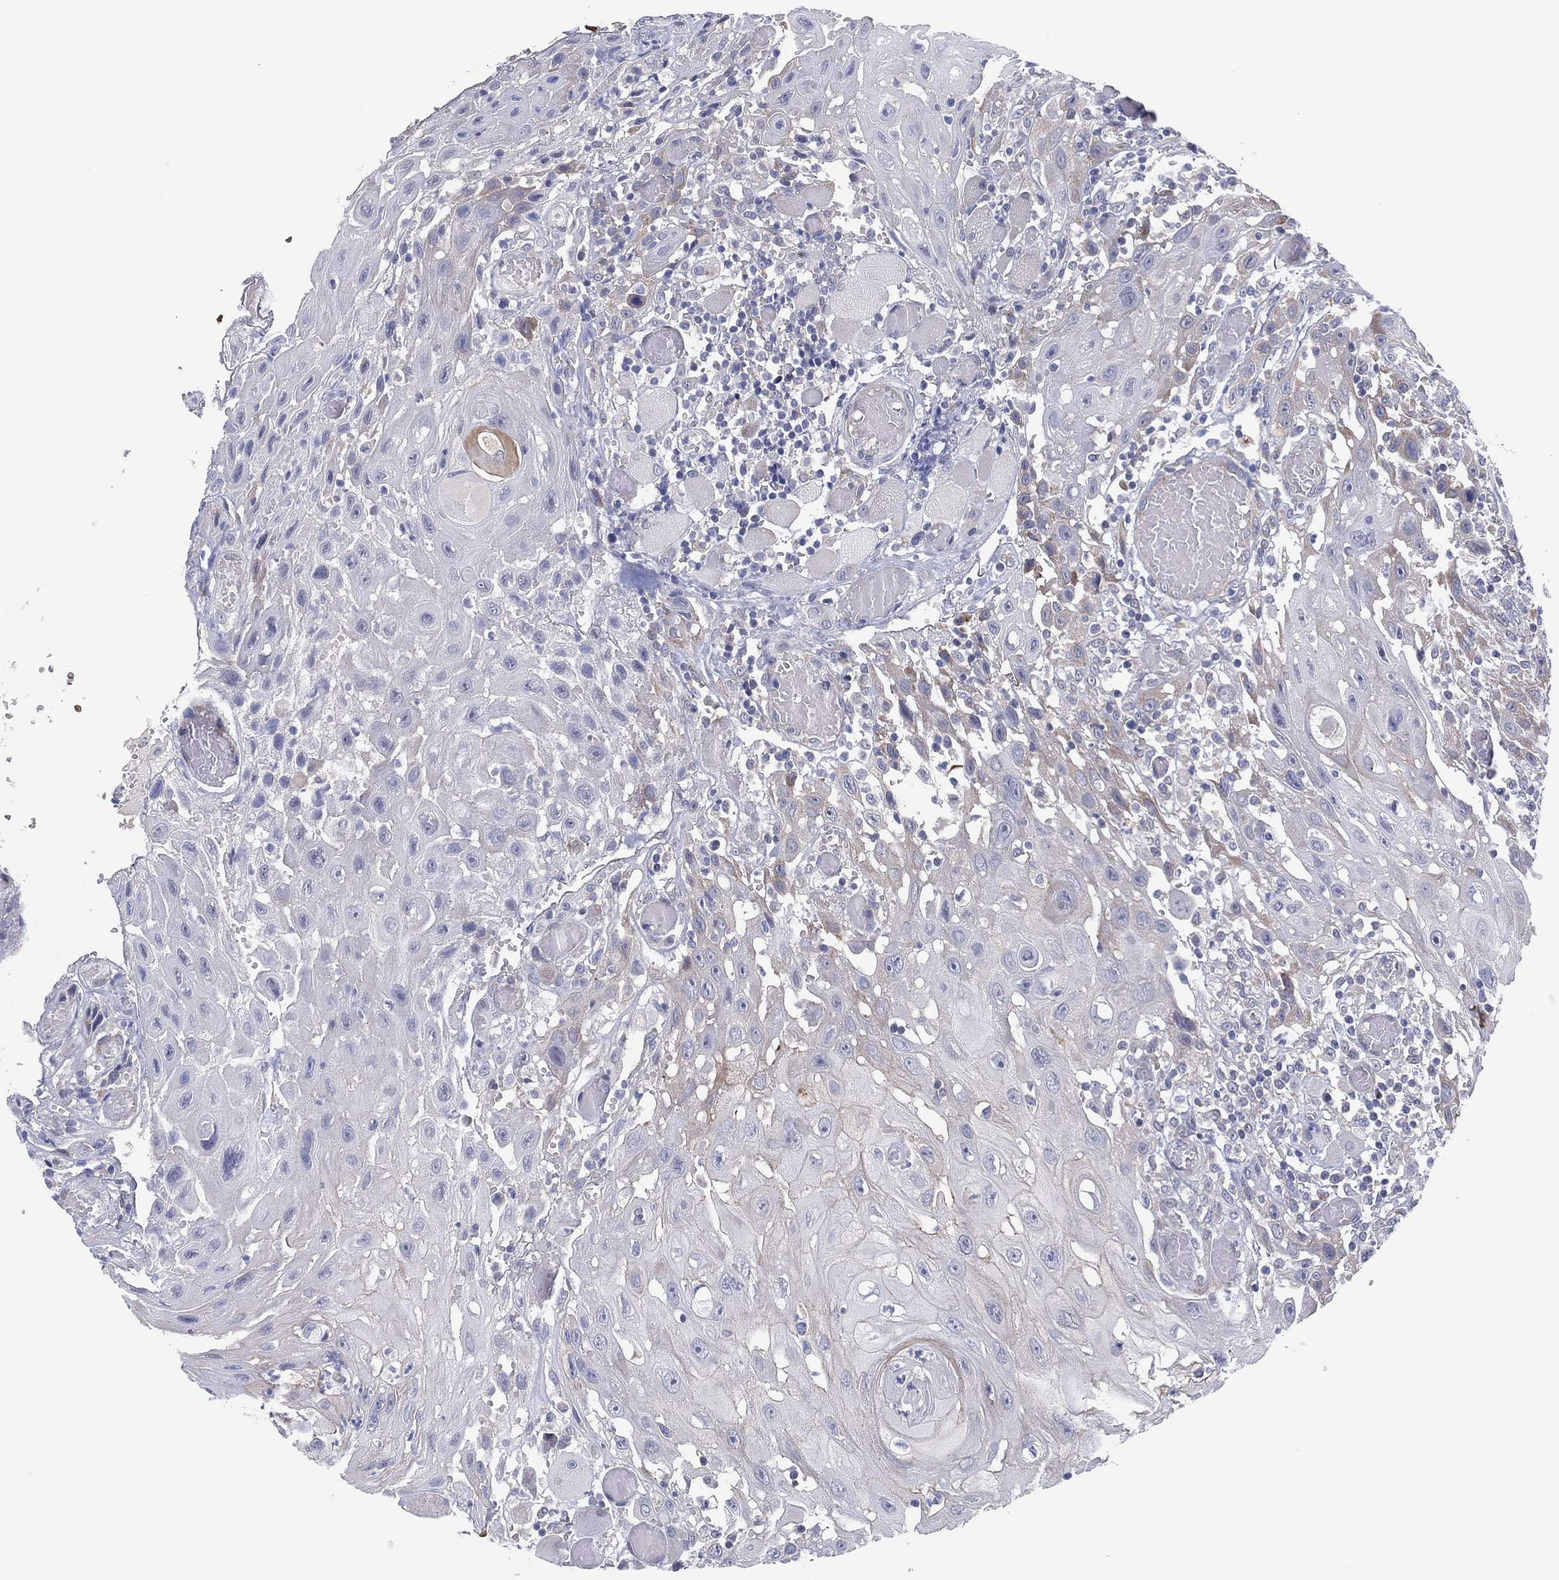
{"staining": {"intensity": "negative", "quantity": "none", "location": "none"}, "tissue": "head and neck cancer", "cell_type": "Tumor cells", "image_type": "cancer", "snomed": [{"axis": "morphology", "description": "Normal tissue, NOS"}, {"axis": "morphology", "description": "Squamous cell carcinoma, NOS"}, {"axis": "topography", "description": "Oral tissue"}, {"axis": "topography", "description": "Head-Neck"}], "caption": "Head and neck squamous cell carcinoma was stained to show a protein in brown. There is no significant expression in tumor cells.", "gene": "HEATR4", "patient": {"sex": "male", "age": 71}}